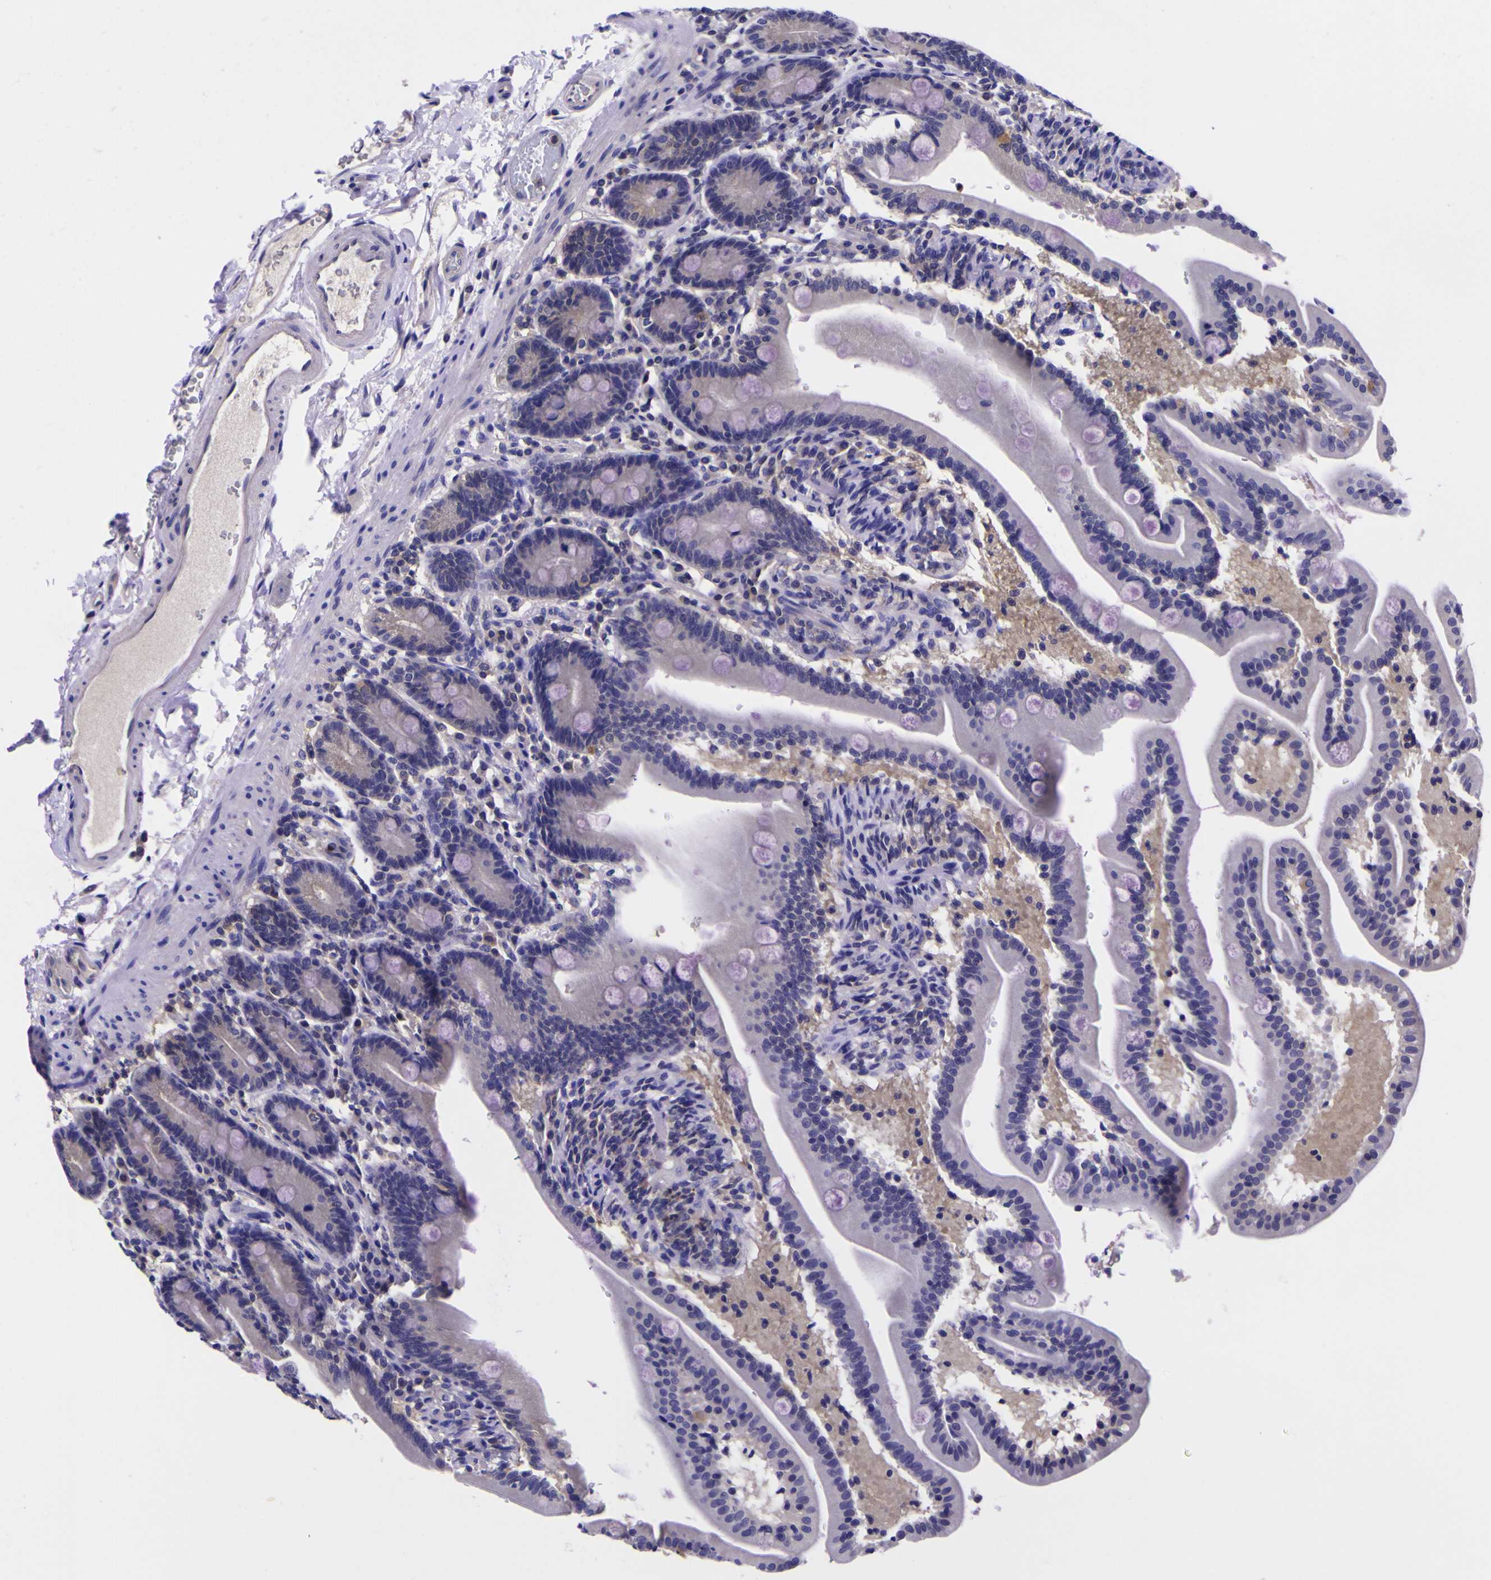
{"staining": {"intensity": "weak", "quantity": "<25%", "location": "cytoplasmic/membranous"}, "tissue": "duodenum", "cell_type": "Glandular cells", "image_type": "normal", "snomed": [{"axis": "morphology", "description": "Normal tissue, NOS"}, {"axis": "topography", "description": "Duodenum"}], "caption": "The histopathology image shows no significant staining in glandular cells of duodenum.", "gene": "MAPK14", "patient": {"sex": "male", "age": 54}}